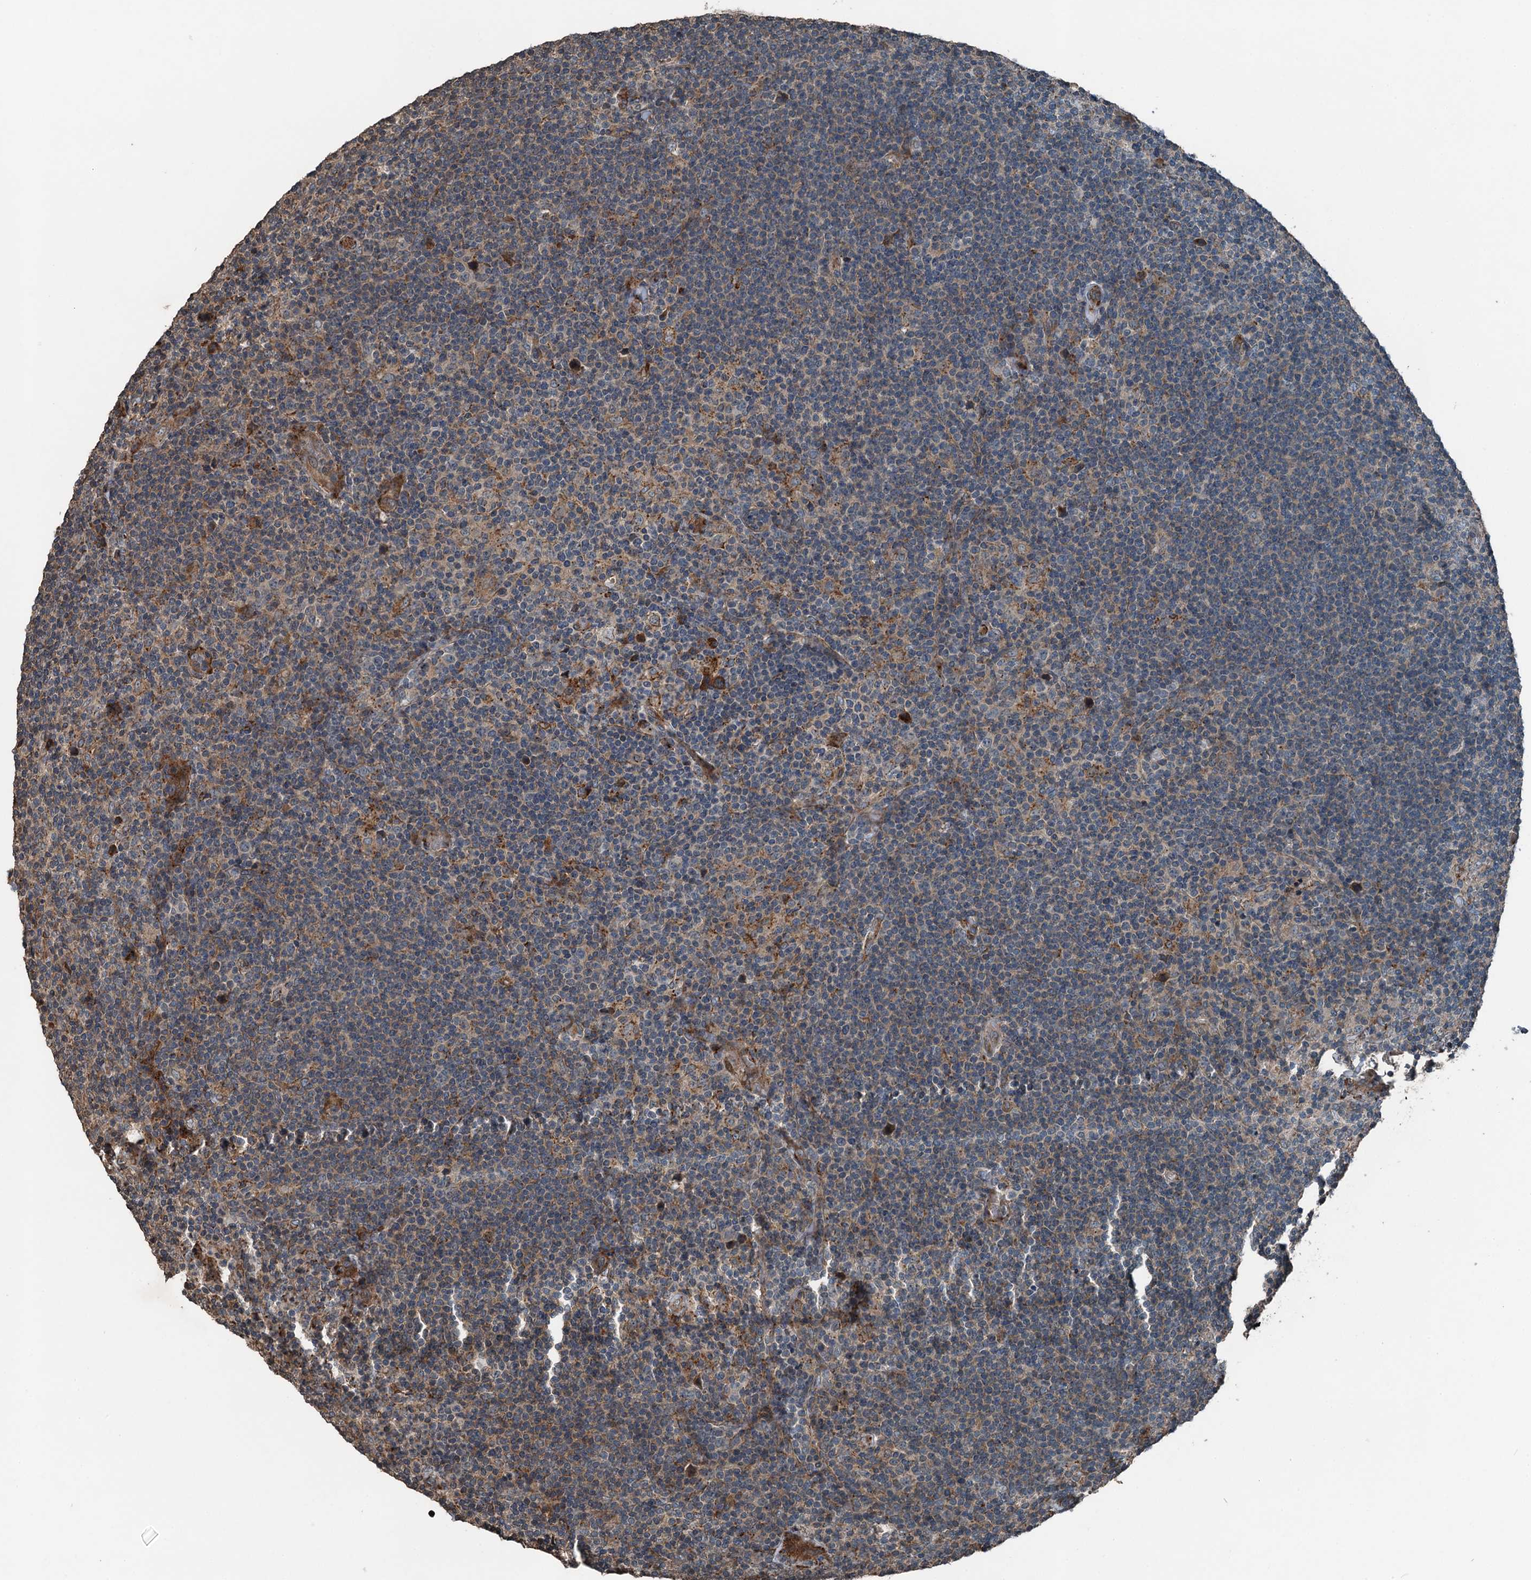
{"staining": {"intensity": "negative", "quantity": "none", "location": "none"}, "tissue": "lymphoma", "cell_type": "Tumor cells", "image_type": "cancer", "snomed": [{"axis": "morphology", "description": "Hodgkin's disease, NOS"}, {"axis": "topography", "description": "Lymph node"}], "caption": "IHC of human lymphoma reveals no positivity in tumor cells.", "gene": "TCTN1", "patient": {"sex": "female", "age": 57}}